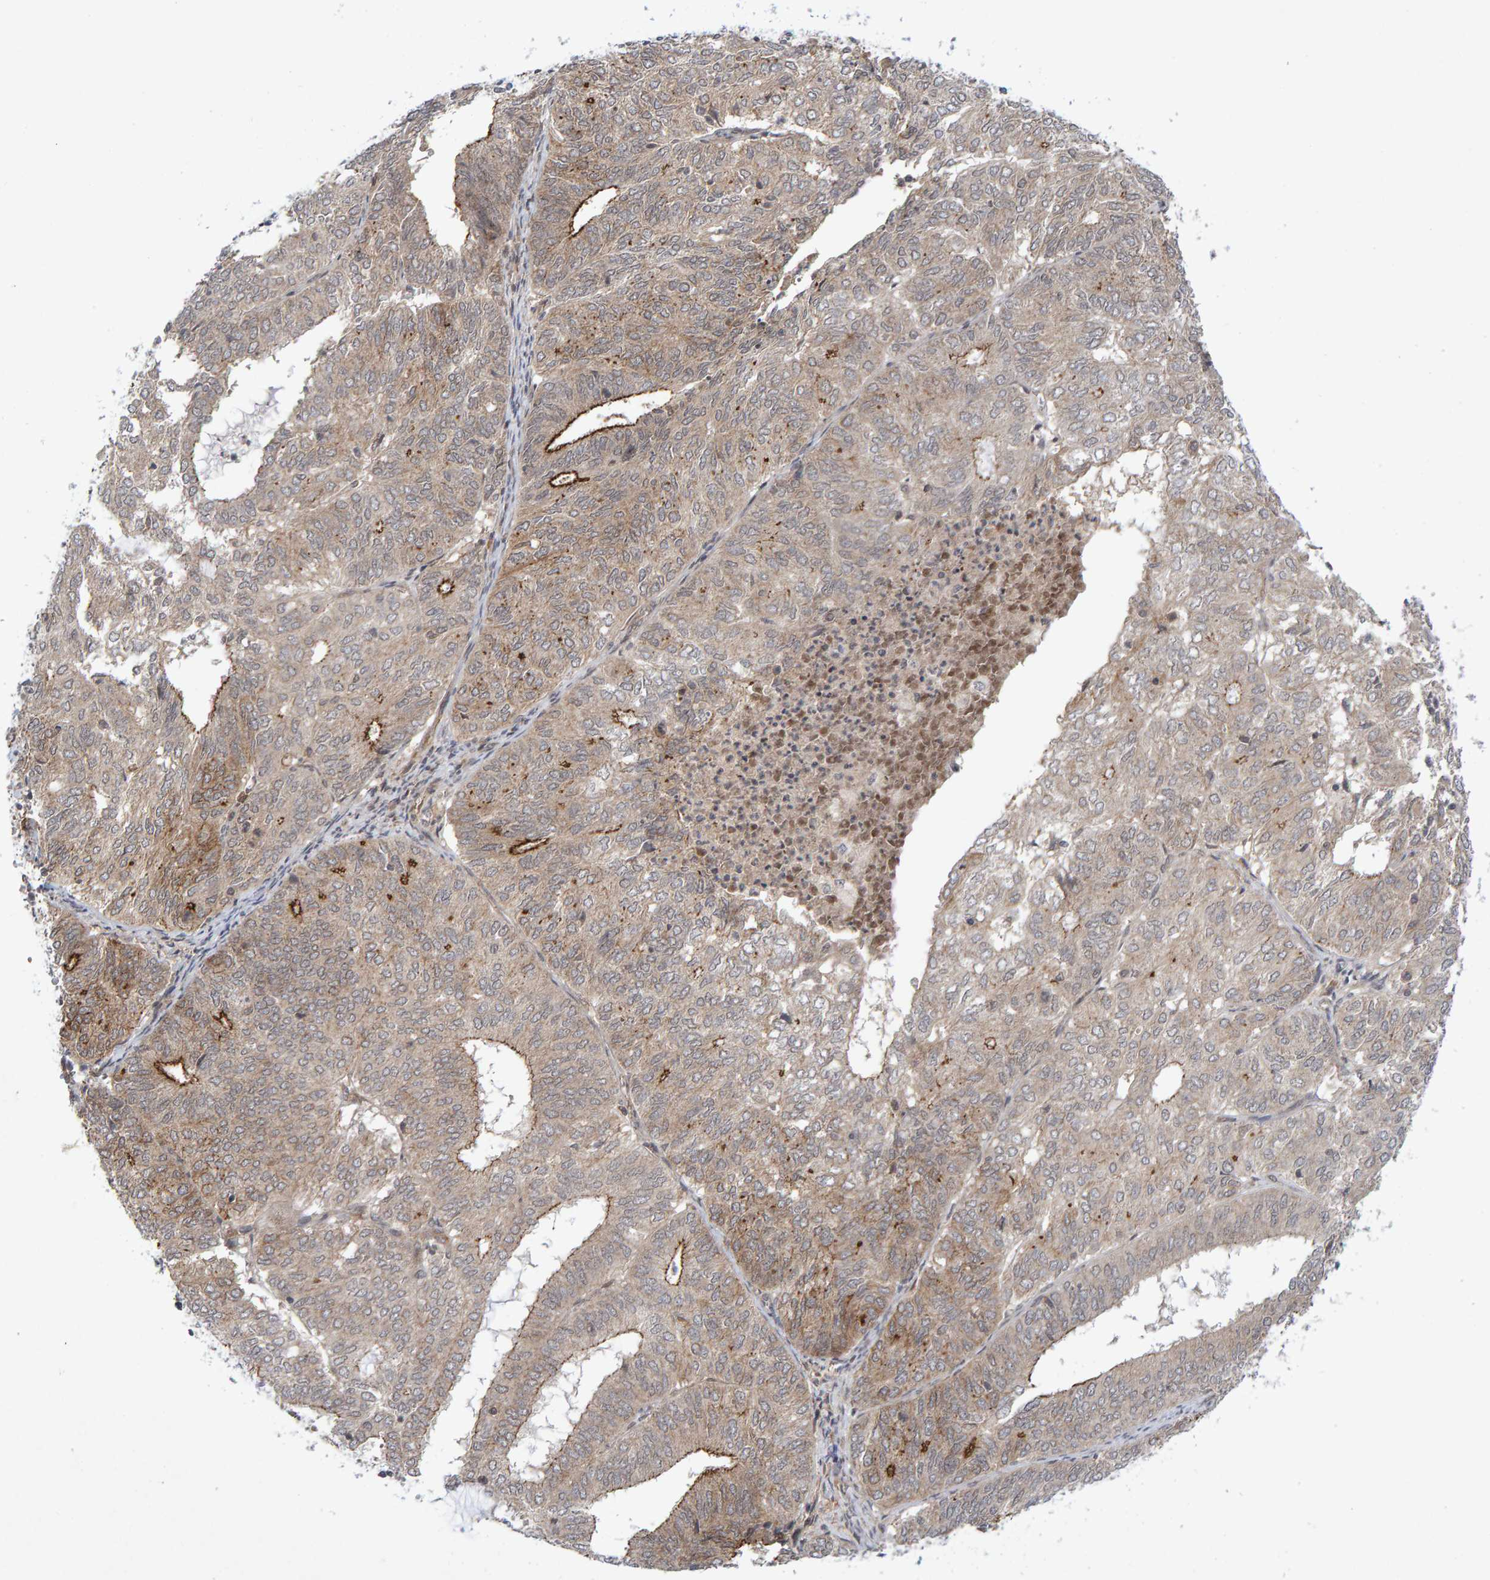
{"staining": {"intensity": "moderate", "quantity": "<25%", "location": "cytoplasmic/membranous"}, "tissue": "endometrial cancer", "cell_type": "Tumor cells", "image_type": "cancer", "snomed": [{"axis": "morphology", "description": "Adenocarcinoma, NOS"}, {"axis": "topography", "description": "Uterus"}], "caption": "IHC of human endometrial cancer demonstrates low levels of moderate cytoplasmic/membranous positivity in about <25% of tumor cells.", "gene": "CDH2", "patient": {"sex": "female", "age": 60}}